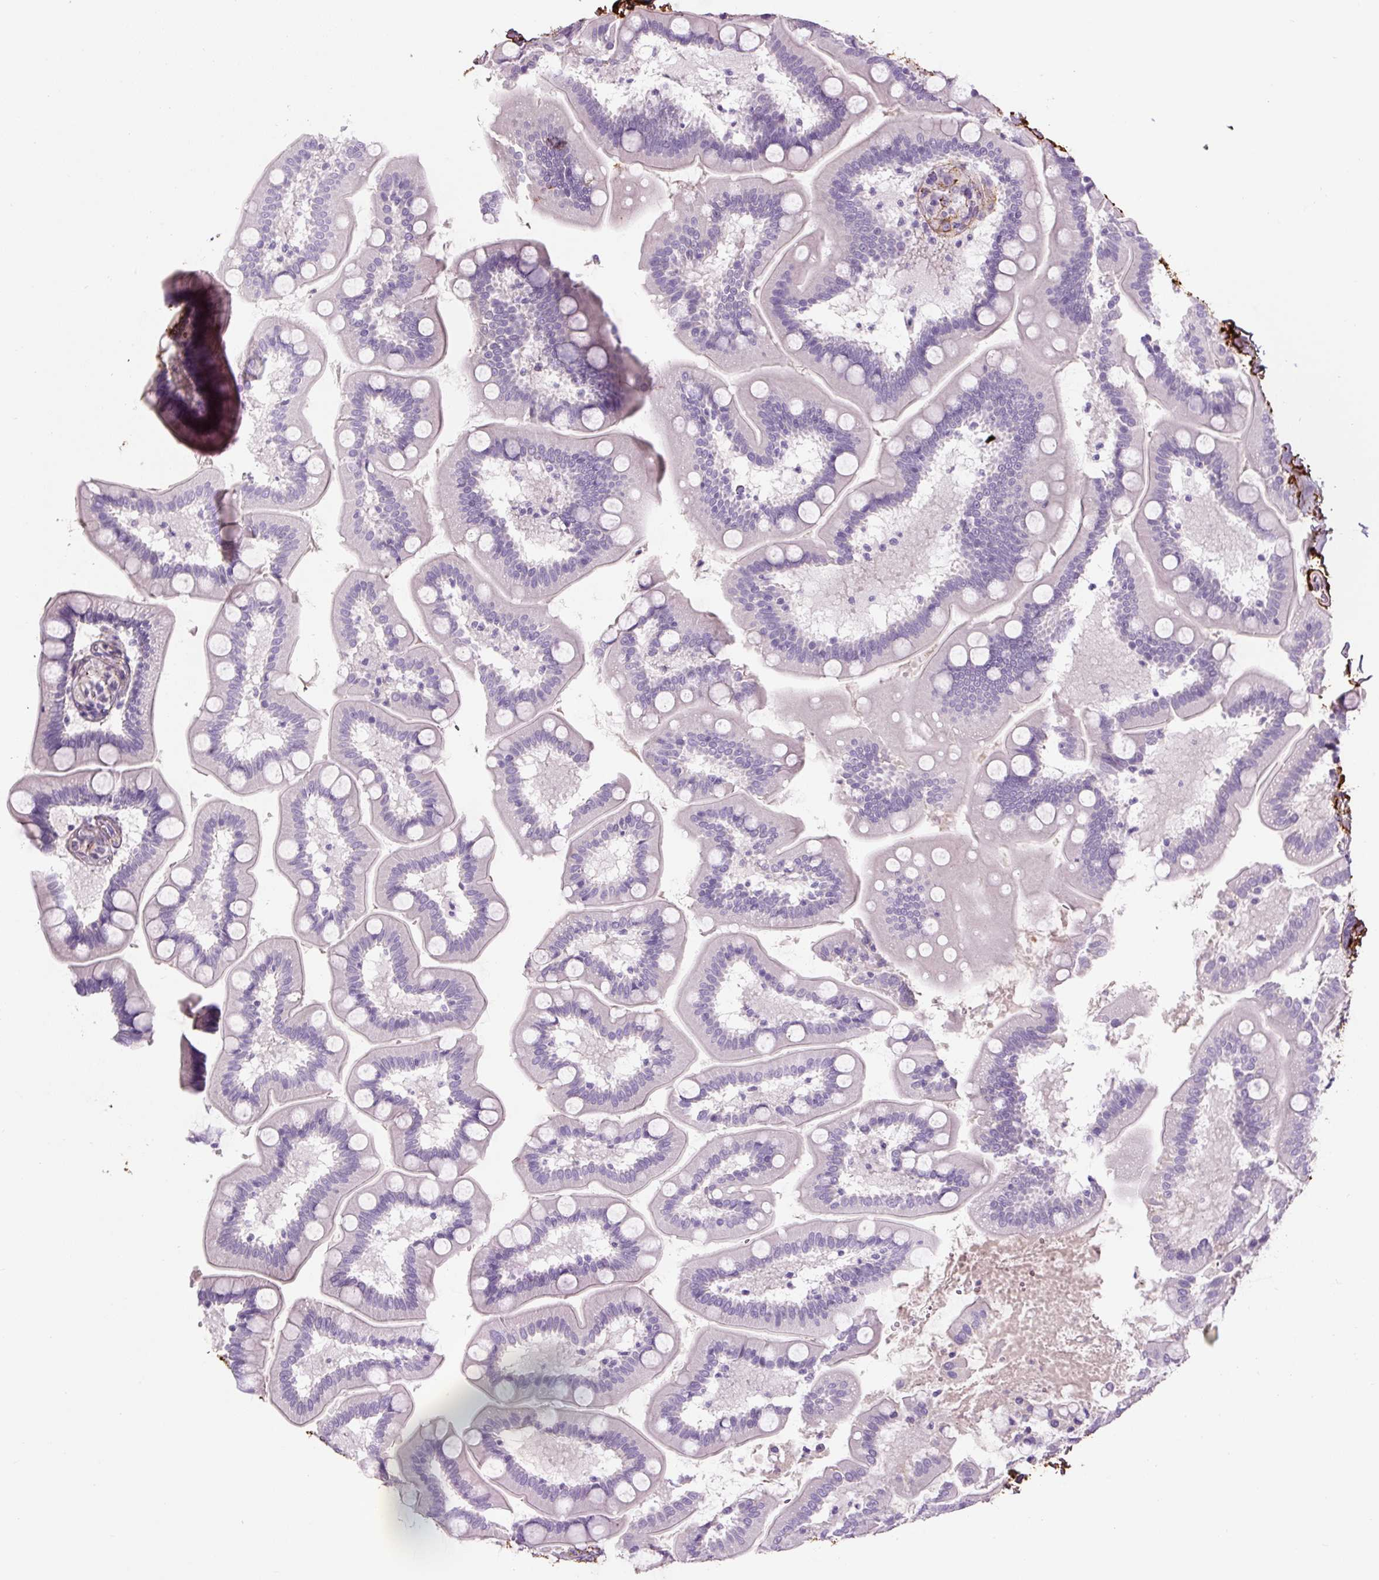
{"staining": {"intensity": "negative", "quantity": "none", "location": "none"}, "tissue": "small intestine", "cell_type": "Glandular cells", "image_type": "normal", "snomed": [{"axis": "morphology", "description": "Normal tissue, NOS"}, {"axis": "topography", "description": "Small intestine"}], "caption": "Immunohistochemistry image of normal small intestine stained for a protein (brown), which exhibits no staining in glandular cells.", "gene": "FBN1", "patient": {"sex": "female", "age": 64}}